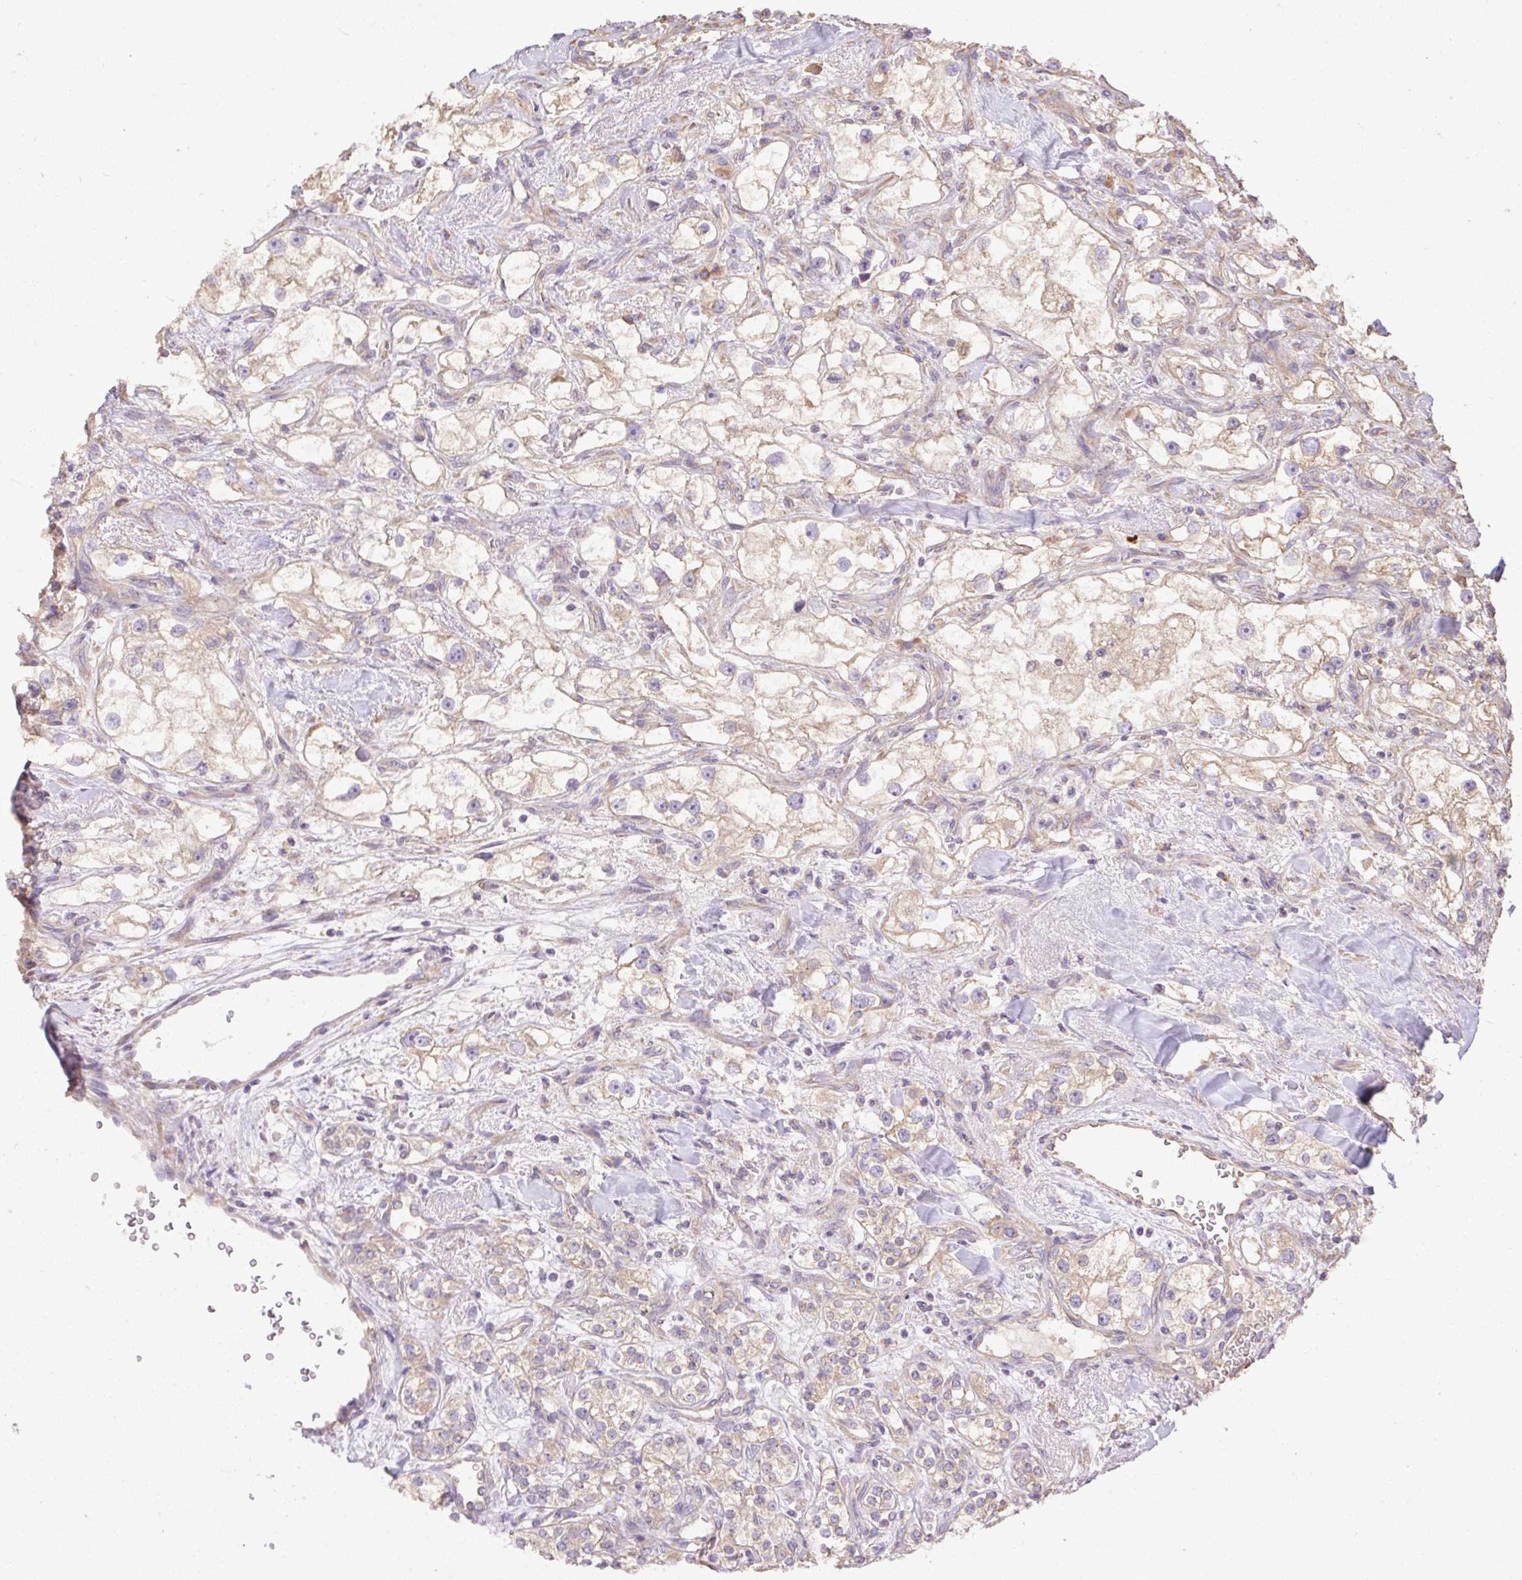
{"staining": {"intensity": "weak", "quantity": "25%-75%", "location": "cytoplasmic/membranous"}, "tissue": "renal cancer", "cell_type": "Tumor cells", "image_type": "cancer", "snomed": [{"axis": "morphology", "description": "Adenocarcinoma, NOS"}, {"axis": "topography", "description": "Kidney"}], "caption": "A high-resolution image shows immunohistochemistry (IHC) staining of renal adenocarcinoma, which exhibits weak cytoplasmic/membranous staining in approximately 25%-75% of tumor cells.", "gene": "DESI1", "patient": {"sex": "male", "age": 77}}